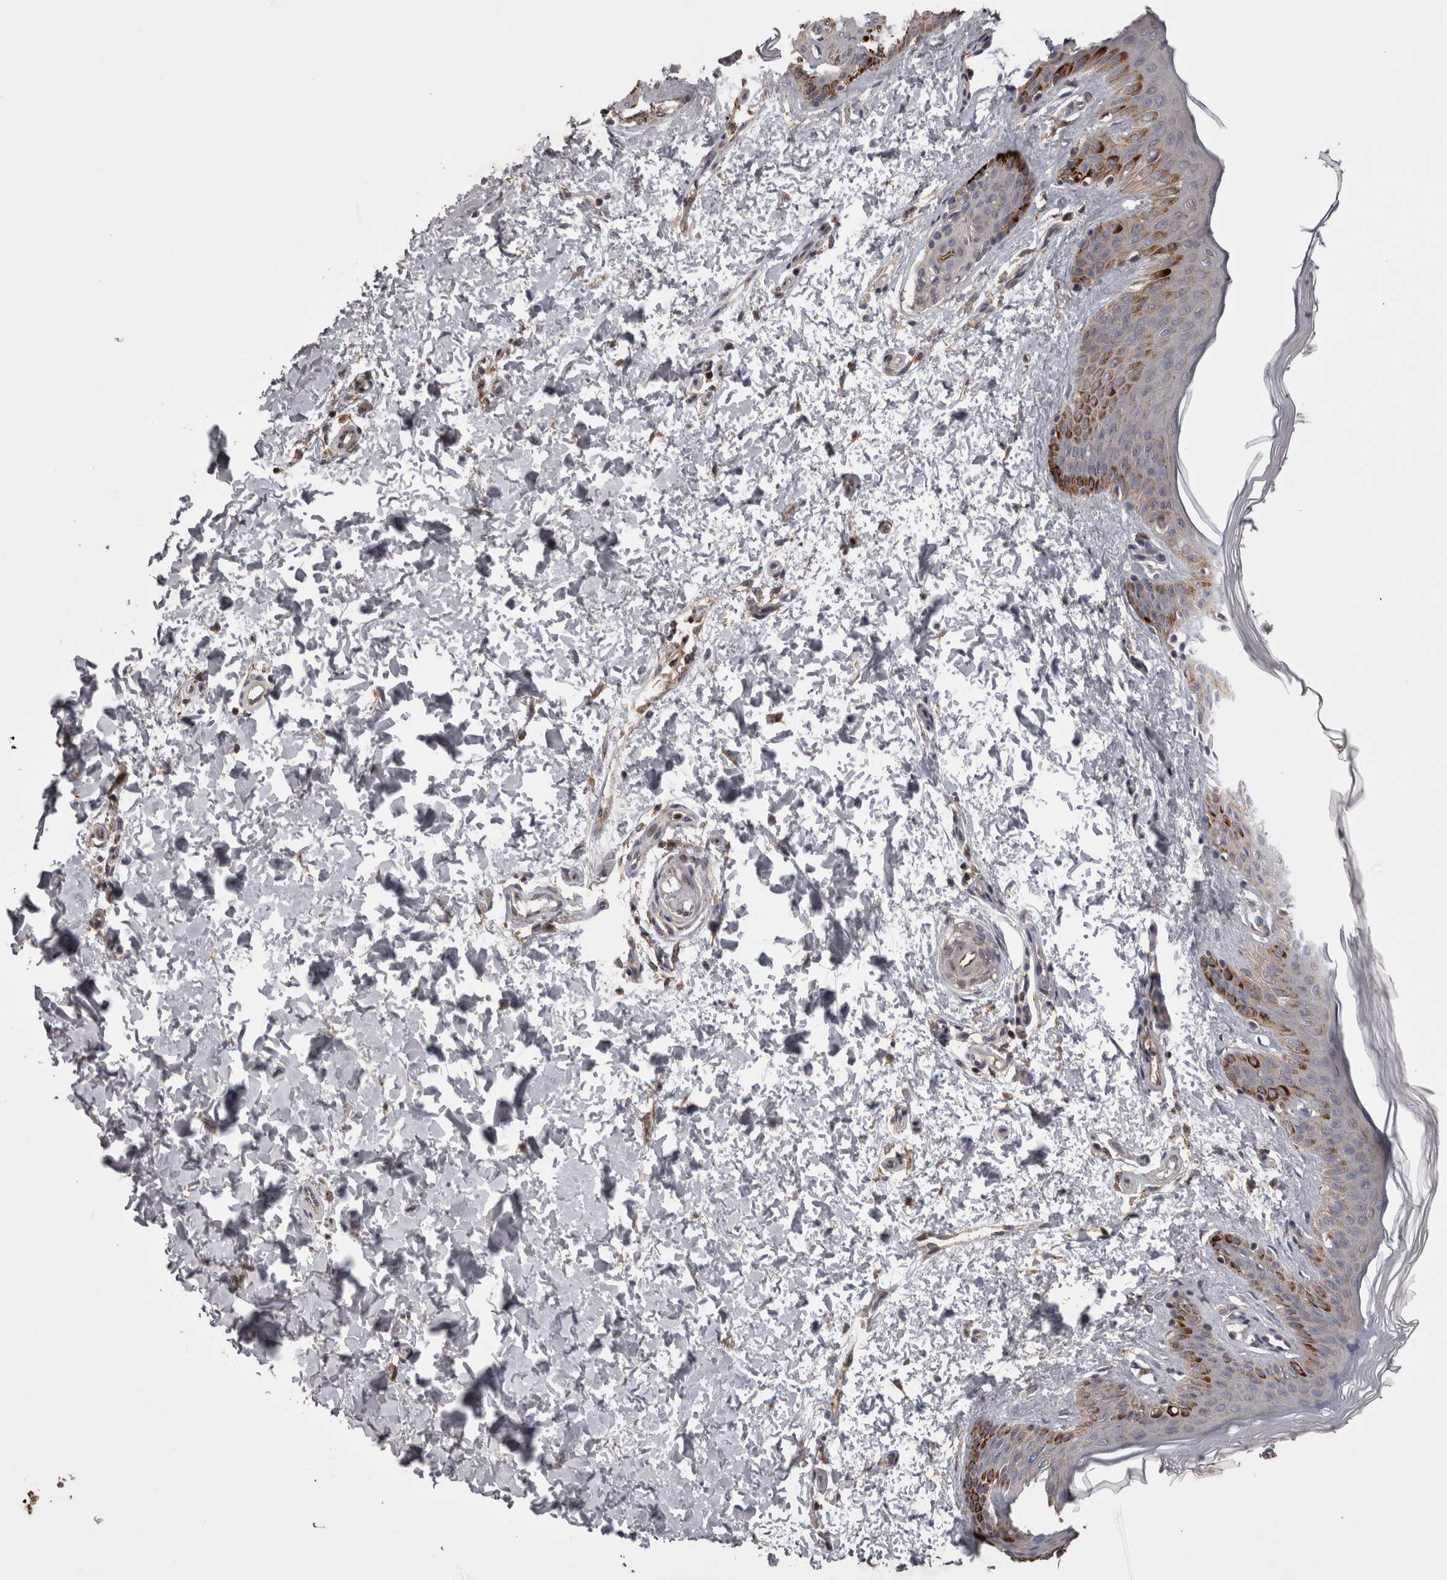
{"staining": {"intensity": "weak", "quantity": ">75%", "location": "cytoplasmic/membranous"}, "tissue": "skin", "cell_type": "Fibroblasts", "image_type": "normal", "snomed": [{"axis": "morphology", "description": "Normal tissue, NOS"}, {"axis": "morphology", "description": "Neoplasm, benign, NOS"}, {"axis": "topography", "description": "Skin"}, {"axis": "topography", "description": "Soft tissue"}], "caption": "DAB (3,3'-diaminobenzidine) immunohistochemical staining of unremarkable human skin exhibits weak cytoplasmic/membranous protein staining in about >75% of fibroblasts. The staining is performed using DAB brown chromogen to label protein expression. The nuclei are counter-stained blue using hematoxylin.", "gene": "PCM1", "patient": {"sex": "male", "age": 26}}